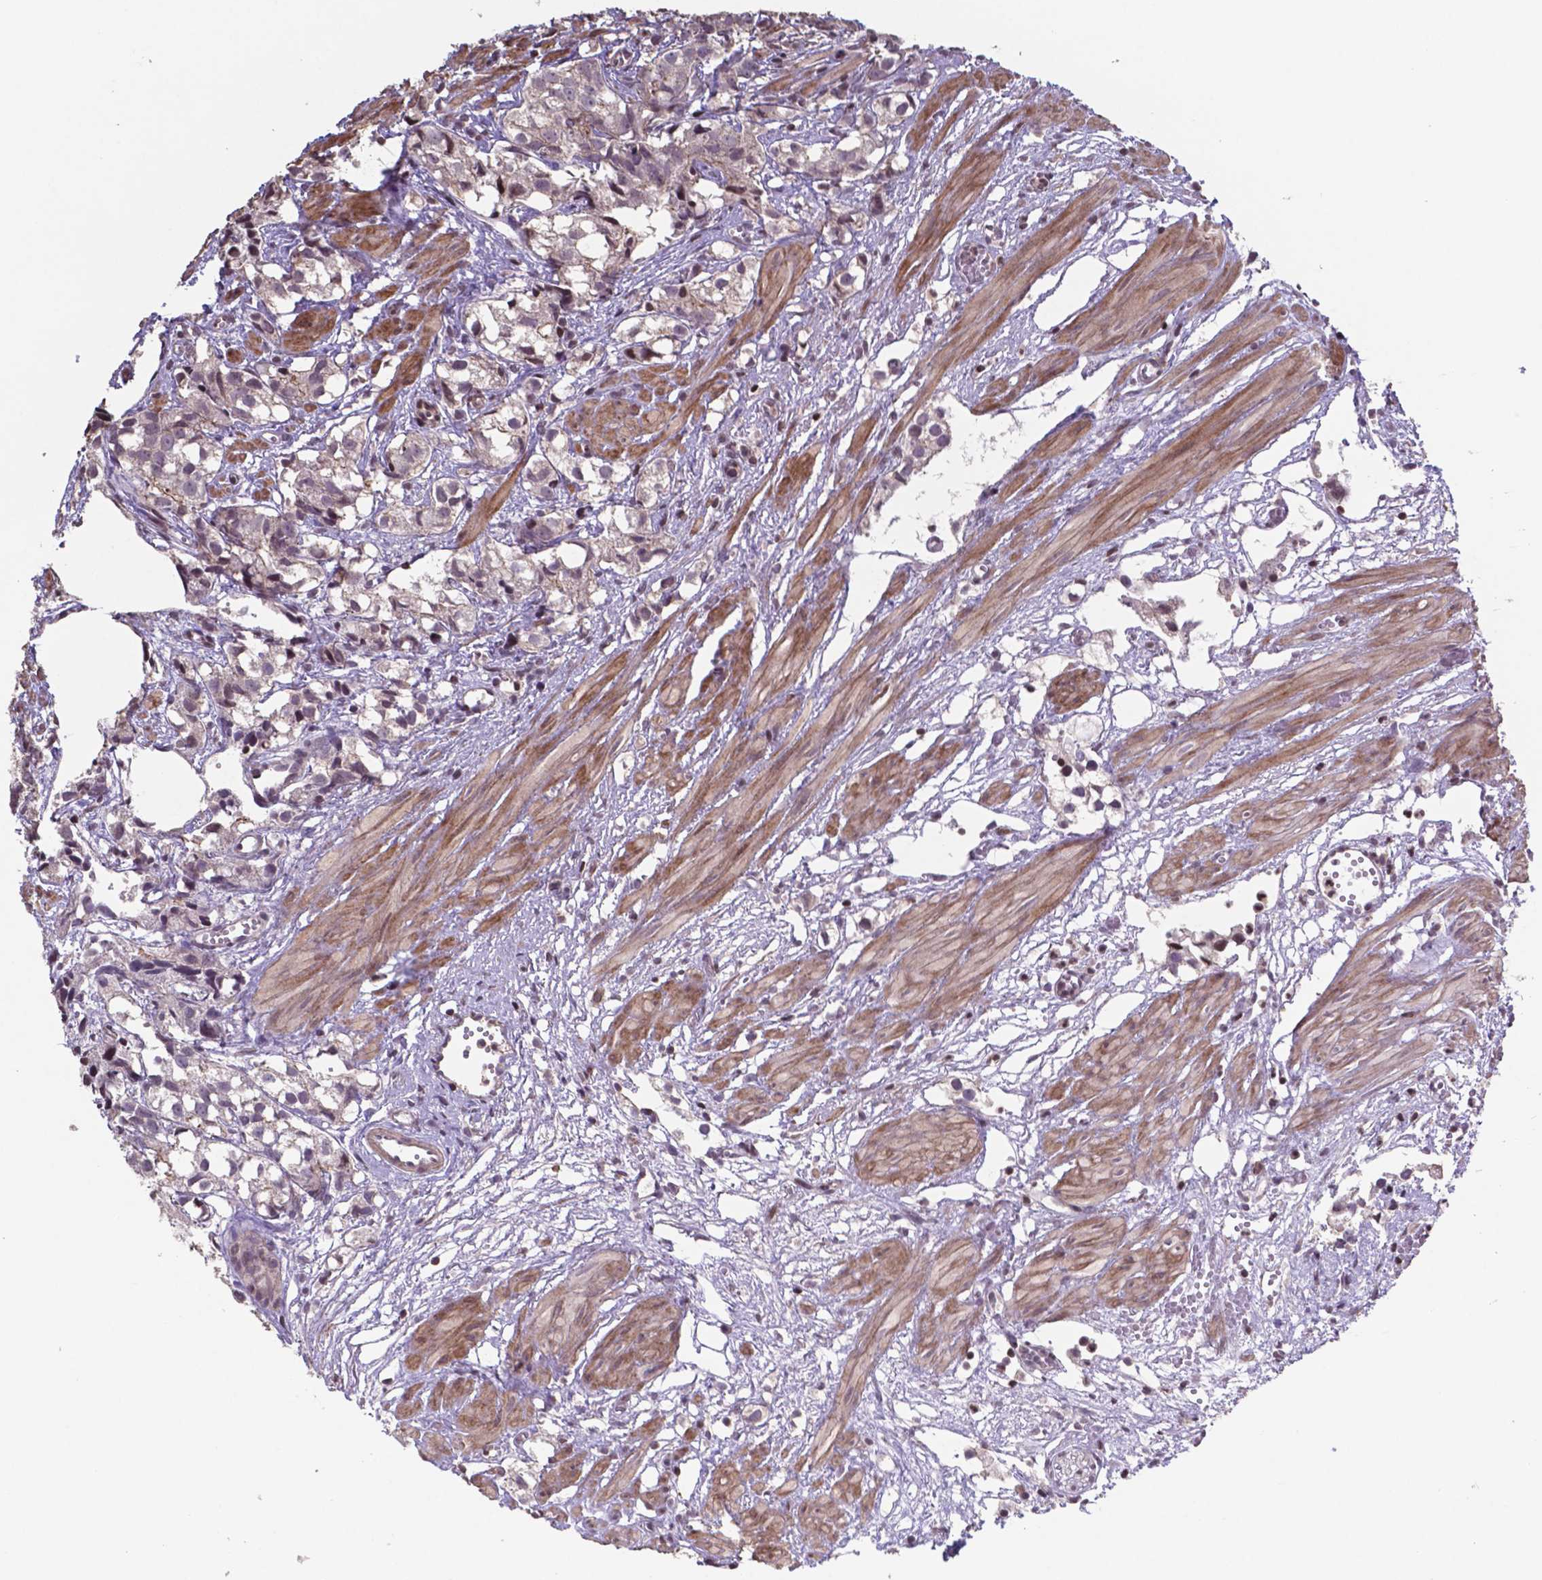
{"staining": {"intensity": "negative", "quantity": "none", "location": "none"}, "tissue": "prostate cancer", "cell_type": "Tumor cells", "image_type": "cancer", "snomed": [{"axis": "morphology", "description": "Adenocarcinoma, High grade"}, {"axis": "topography", "description": "Prostate"}], "caption": "Tumor cells show no significant protein staining in prostate cancer. Nuclei are stained in blue.", "gene": "MLC1", "patient": {"sex": "male", "age": 68}}